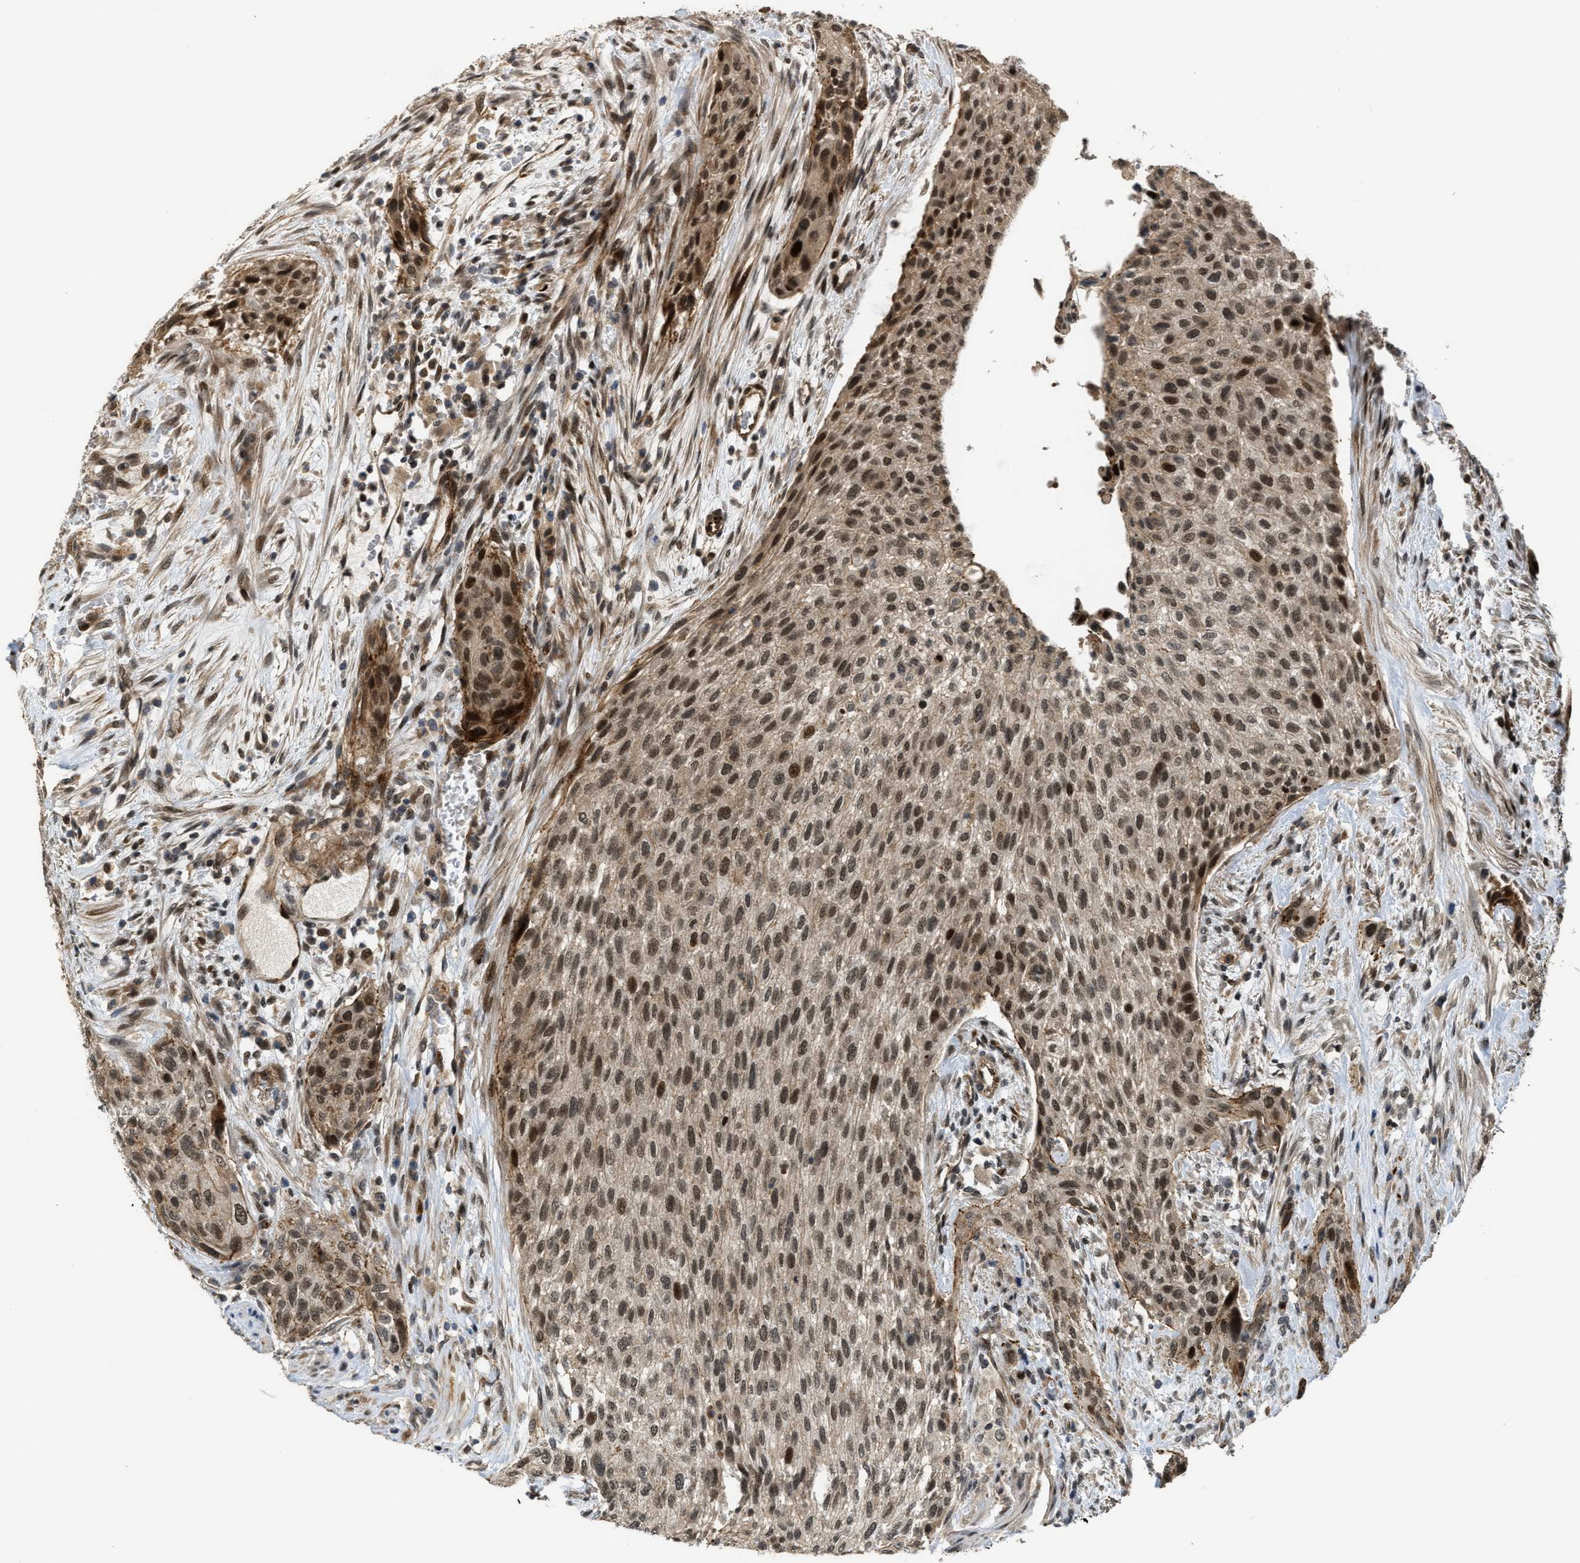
{"staining": {"intensity": "moderate", "quantity": ">75%", "location": "cytoplasmic/membranous,nuclear"}, "tissue": "urothelial cancer", "cell_type": "Tumor cells", "image_type": "cancer", "snomed": [{"axis": "morphology", "description": "Urothelial carcinoma, Low grade"}, {"axis": "morphology", "description": "Urothelial carcinoma, High grade"}, {"axis": "topography", "description": "Urinary bladder"}], "caption": "High-power microscopy captured an immunohistochemistry histopathology image of urothelial cancer, revealing moderate cytoplasmic/membranous and nuclear positivity in approximately >75% of tumor cells.", "gene": "DPF2", "patient": {"sex": "male", "age": 35}}